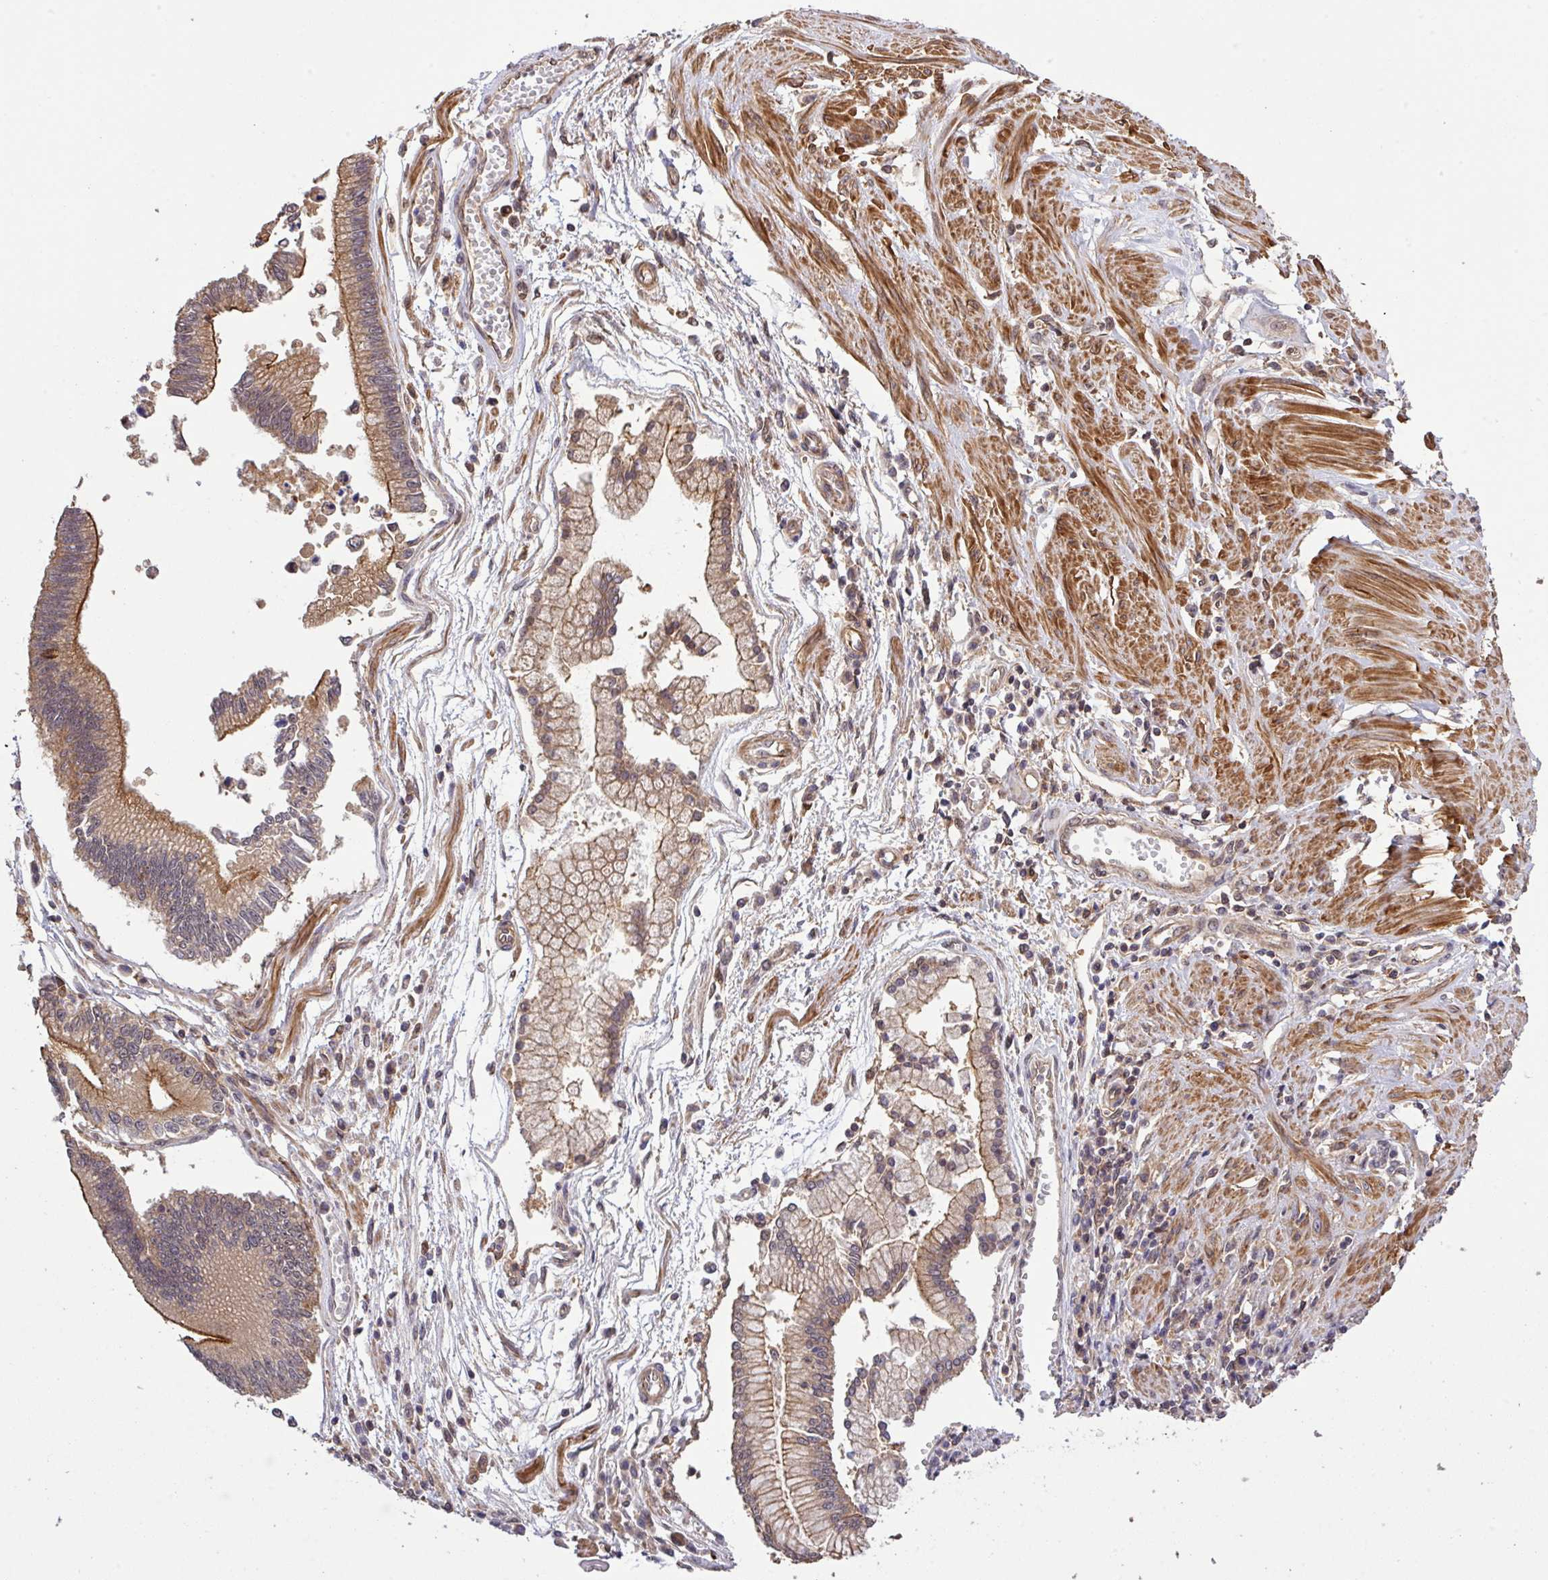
{"staining": {"intensity": "moderate", "quantity": "<25%", "location": "cytoplasmic/membranous"}, "tissue": "stomach cancer", "cell_type": "Tumor cells", "image_type": "cancer", "snomed": [{"axis": "morphology", "description": "Adenocarcinoma, NOS"}, {"axis": "topography", "description": "Stomach"}], "caption": "Human stomach cancer stained with a protein marker reveals moderate staining in tumor cells.", "gene": "ARPIN", "patient": {"sex": "male", "age": 59}}